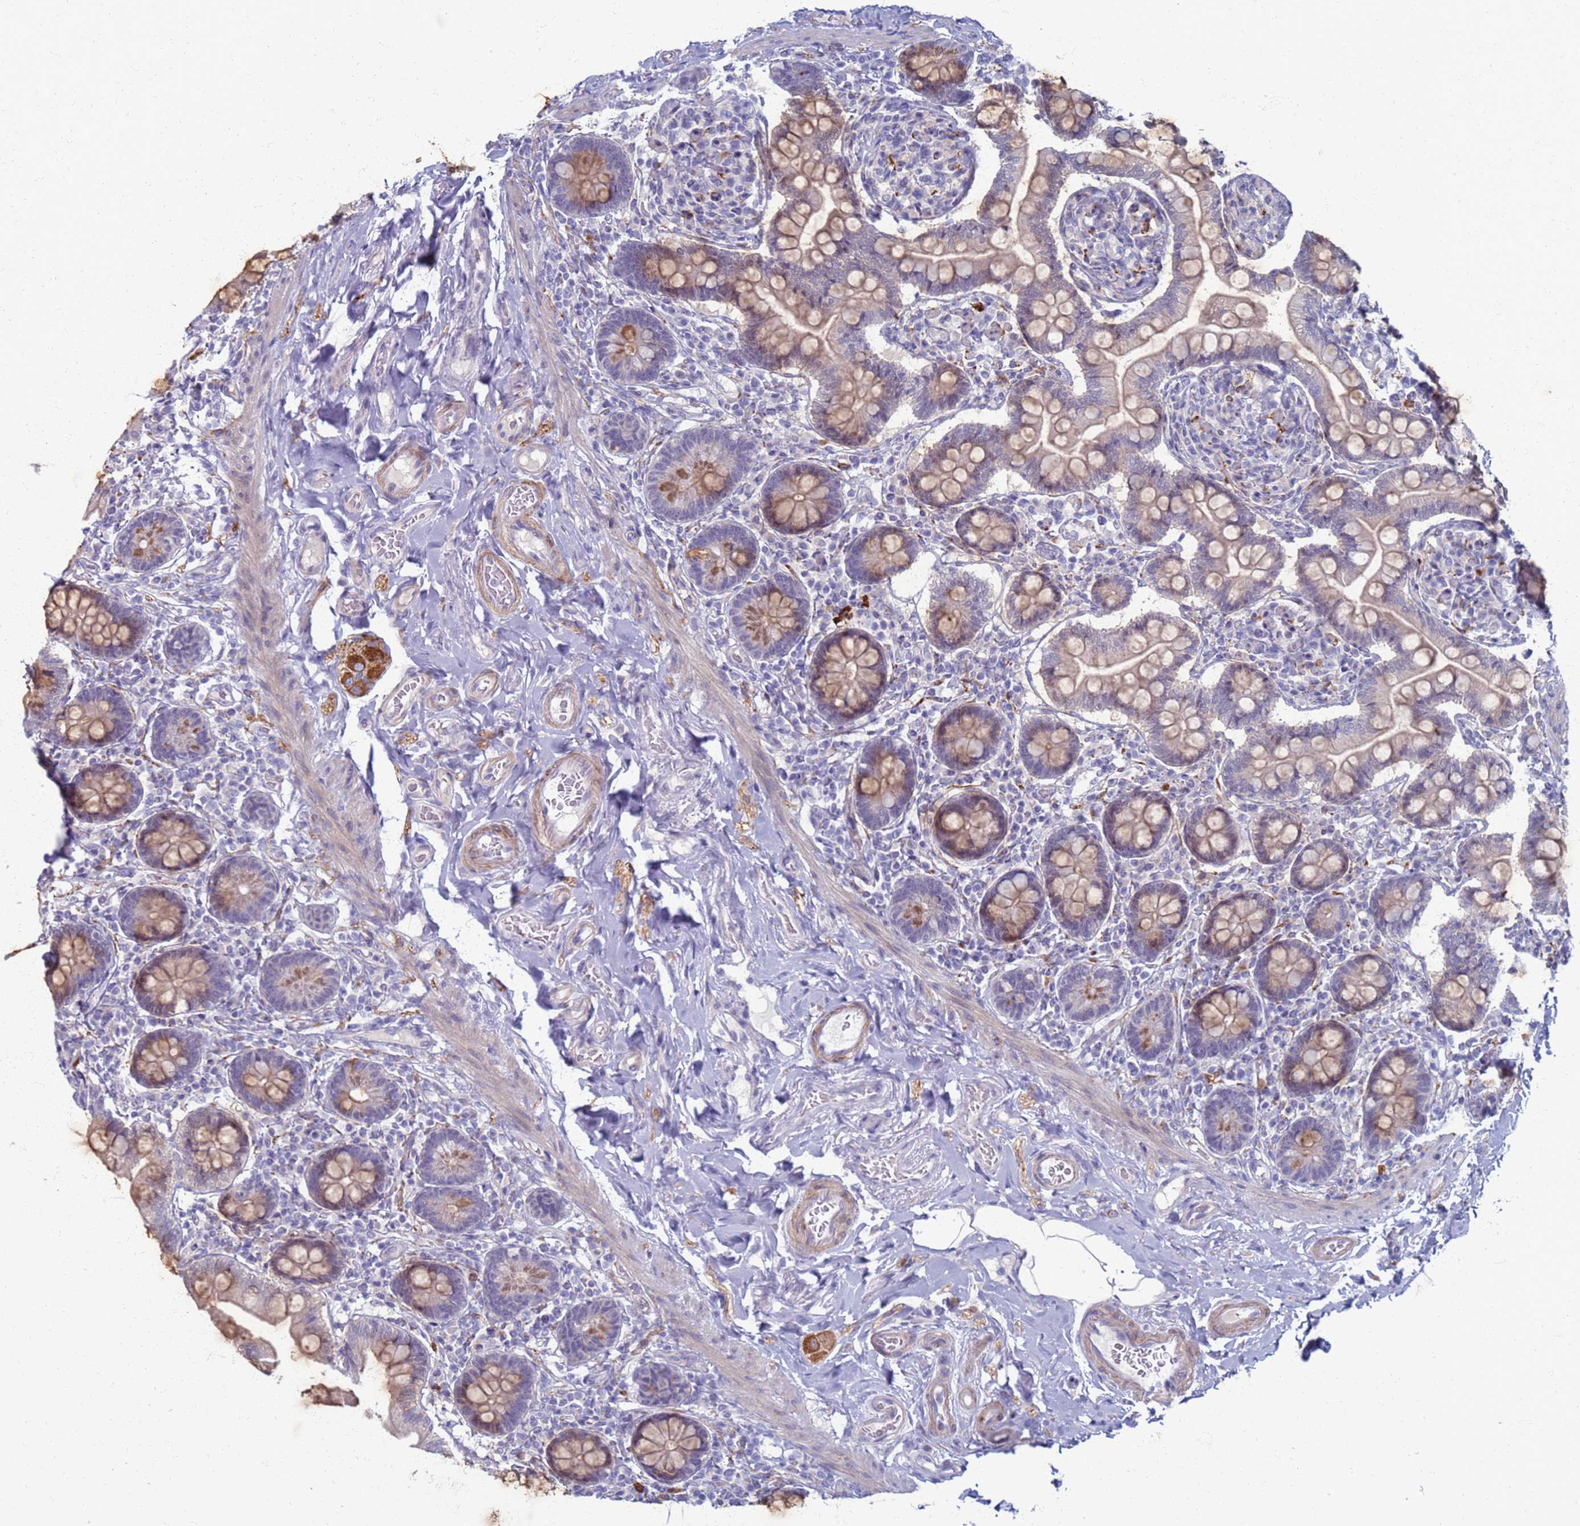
{"staining": {"intensity": "weak", "quantity": "25%-75%", "location": "cytoplasmic/membranous"}, "tissue": "small intestine", "cell_type": "Glandular cells", "image_type": "normal", "snomed": [{"axis": "morphology", "description": "Normal tissue, NOS"}, {"axis": "topography", "description": "Small intestine"}], "caption": "Human small intestine stained for a protein (brown) exhibits weak cytoplasmic/membranous positive expression in about 25%-75% of glandular cells.", "gene": "CLCA2", "patient": {"sex": "female", "age": 64}}